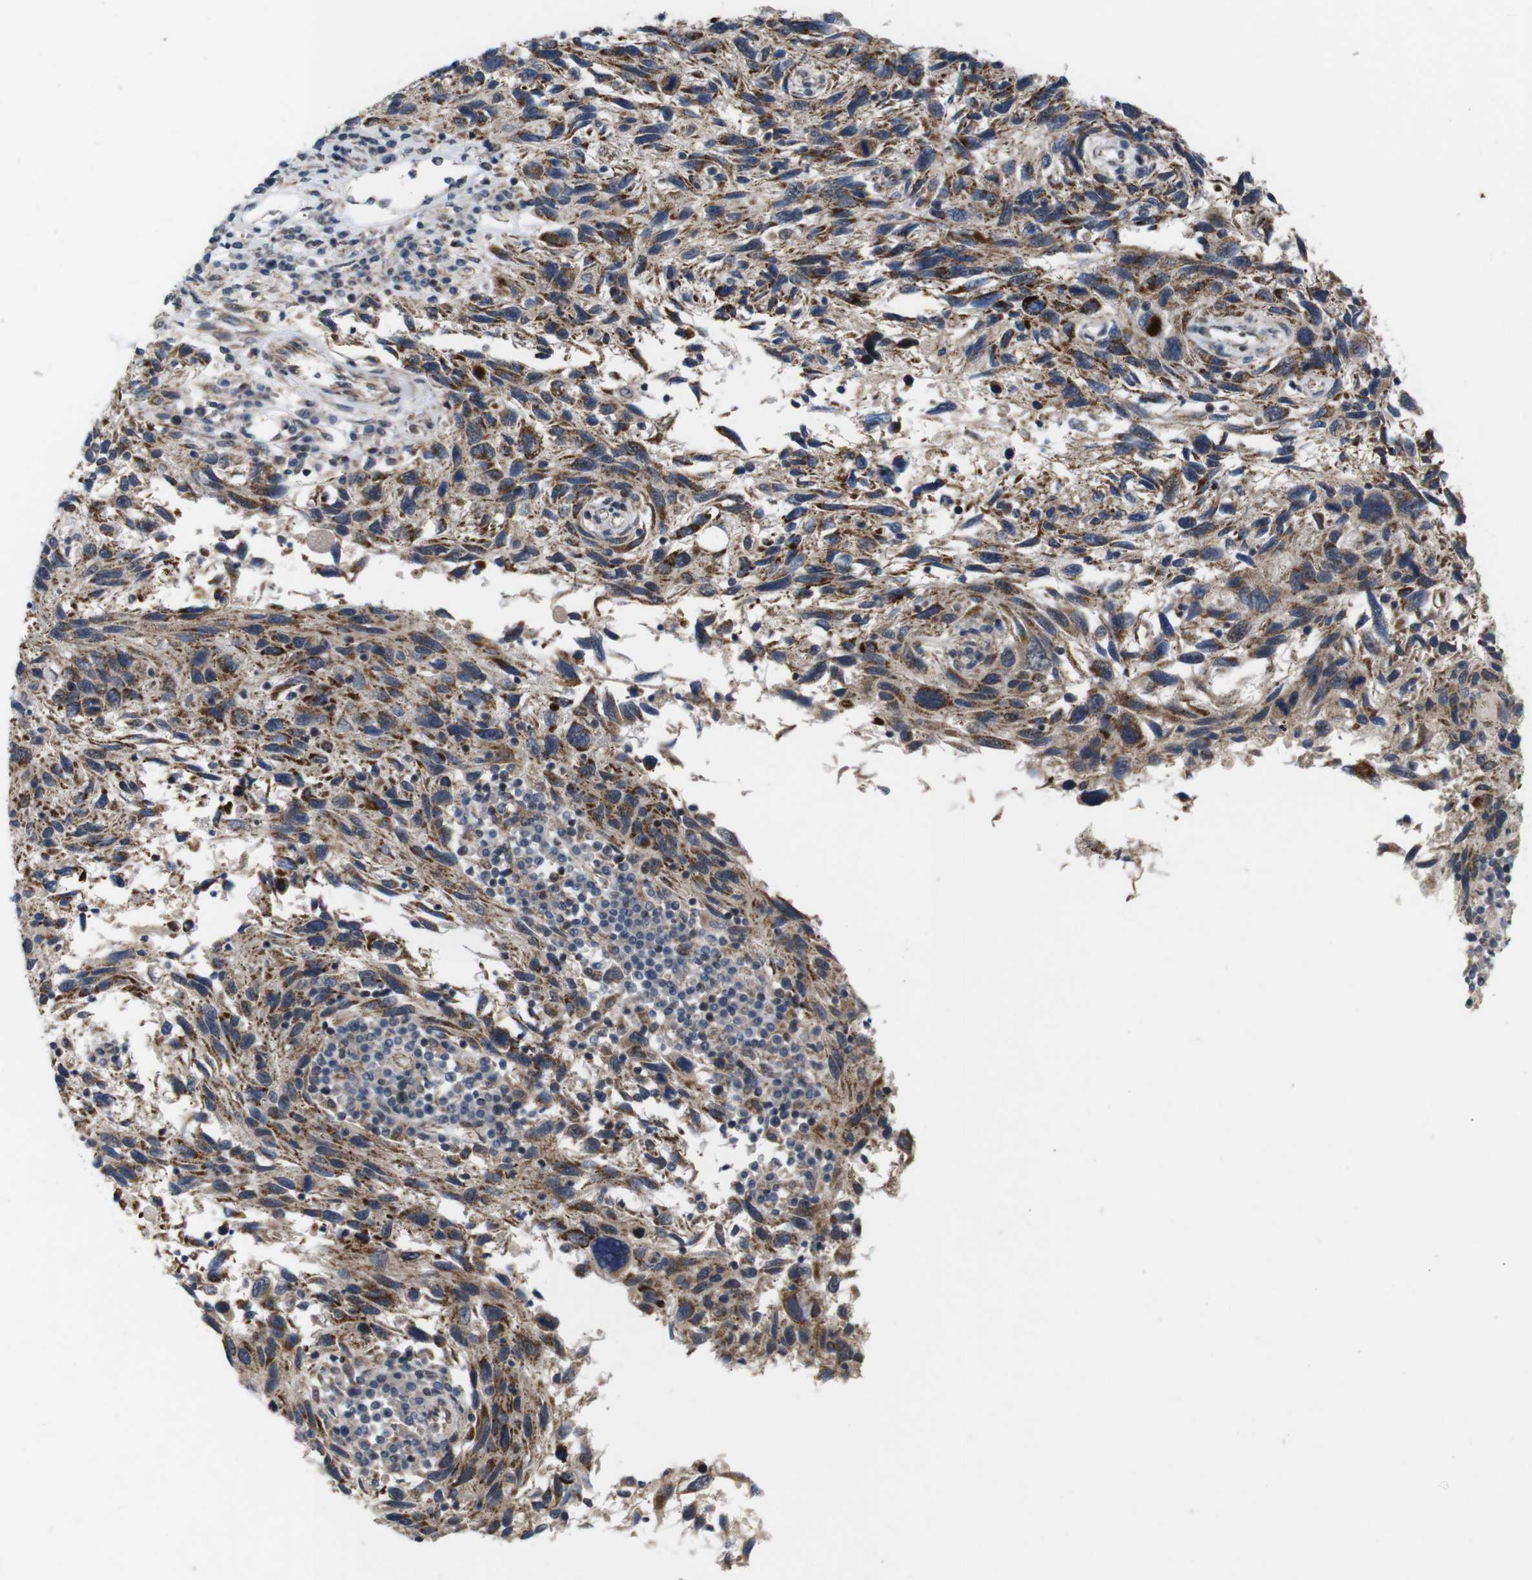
{"staining": {"intensity": "moderate", "quantity": ">75%", "location": "cytoplasmic/membranous"}, "tissue": "melanoma", "cell_type": "Tumor cells", "image_type": "cancer", "snomed": [{"axis": "morphology", "description": "Malignant melanoma, NOS"}, {"axis": "topography", "description": "Skin"}], "caption": "Tumor cells demonstrate moderate cytoplasmic/membranous staining in approximately >75% of cells in malignant melanoma.", "gene": "ATP7B", "patient": {"sex": "male", "age": 53}}